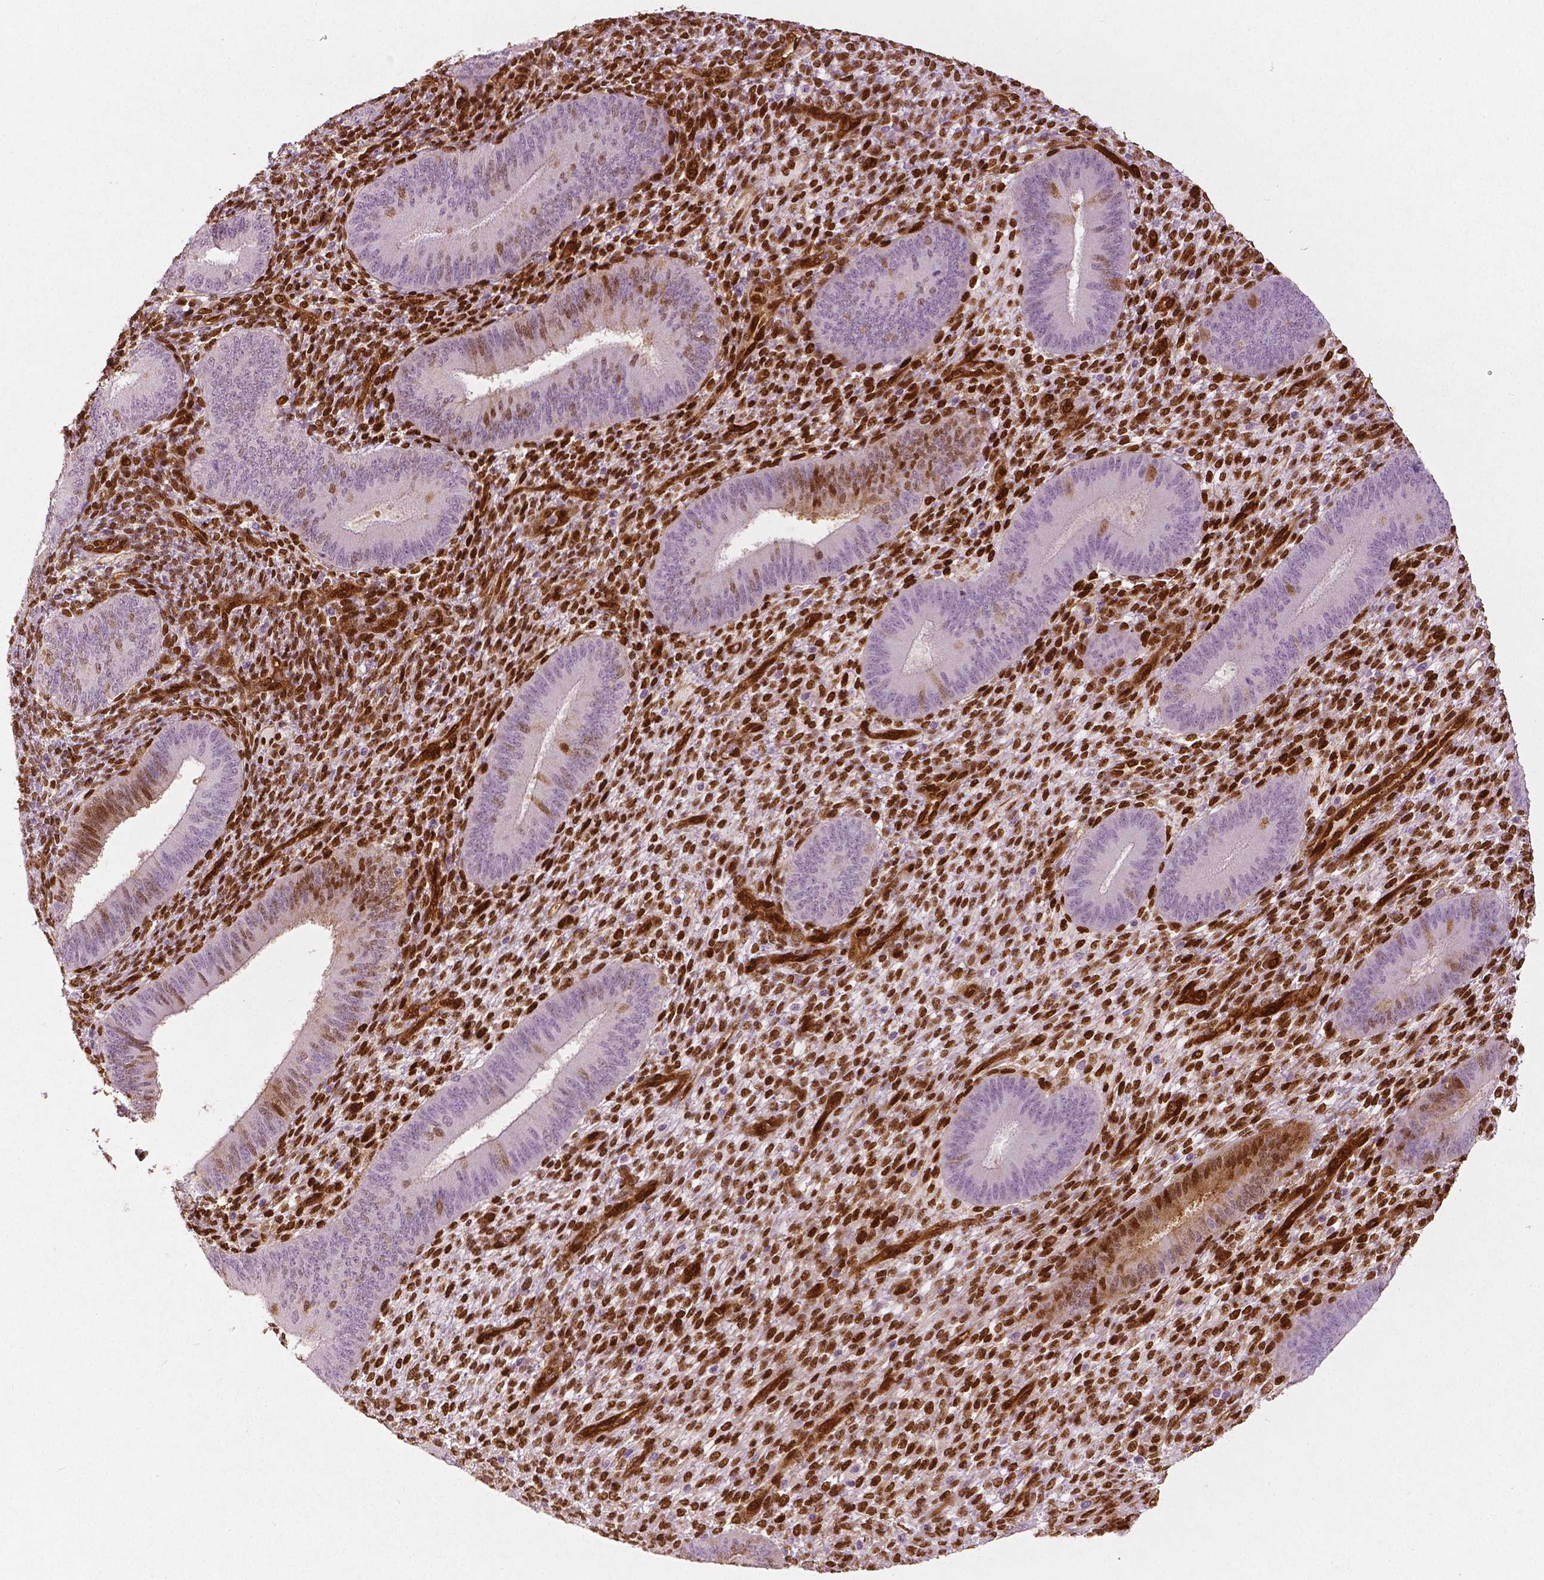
{"staining": {"intensity": "moderate", "quantity": ">75%", "location": "cytoplasmic/membranous,nuclear"}, "tissue": "endometrium", "cell_type": "Cells in endometrial stroma", "image_type": "normal", "snomed": [{"axis": "morphology", "description": "Normal tissue, NOS"}, {"axis": "topography", "description": "Endometrium"}], "caption": "There is medium levels of moderate cytoplasmic/membranous,nuclear staining in cells in endometrial stroma of normal endometrium, as demonstrated by immunohistochemical staining (brown color).", "gene": "WWTR1", "patient": {"sex": "female", "age": 39}}